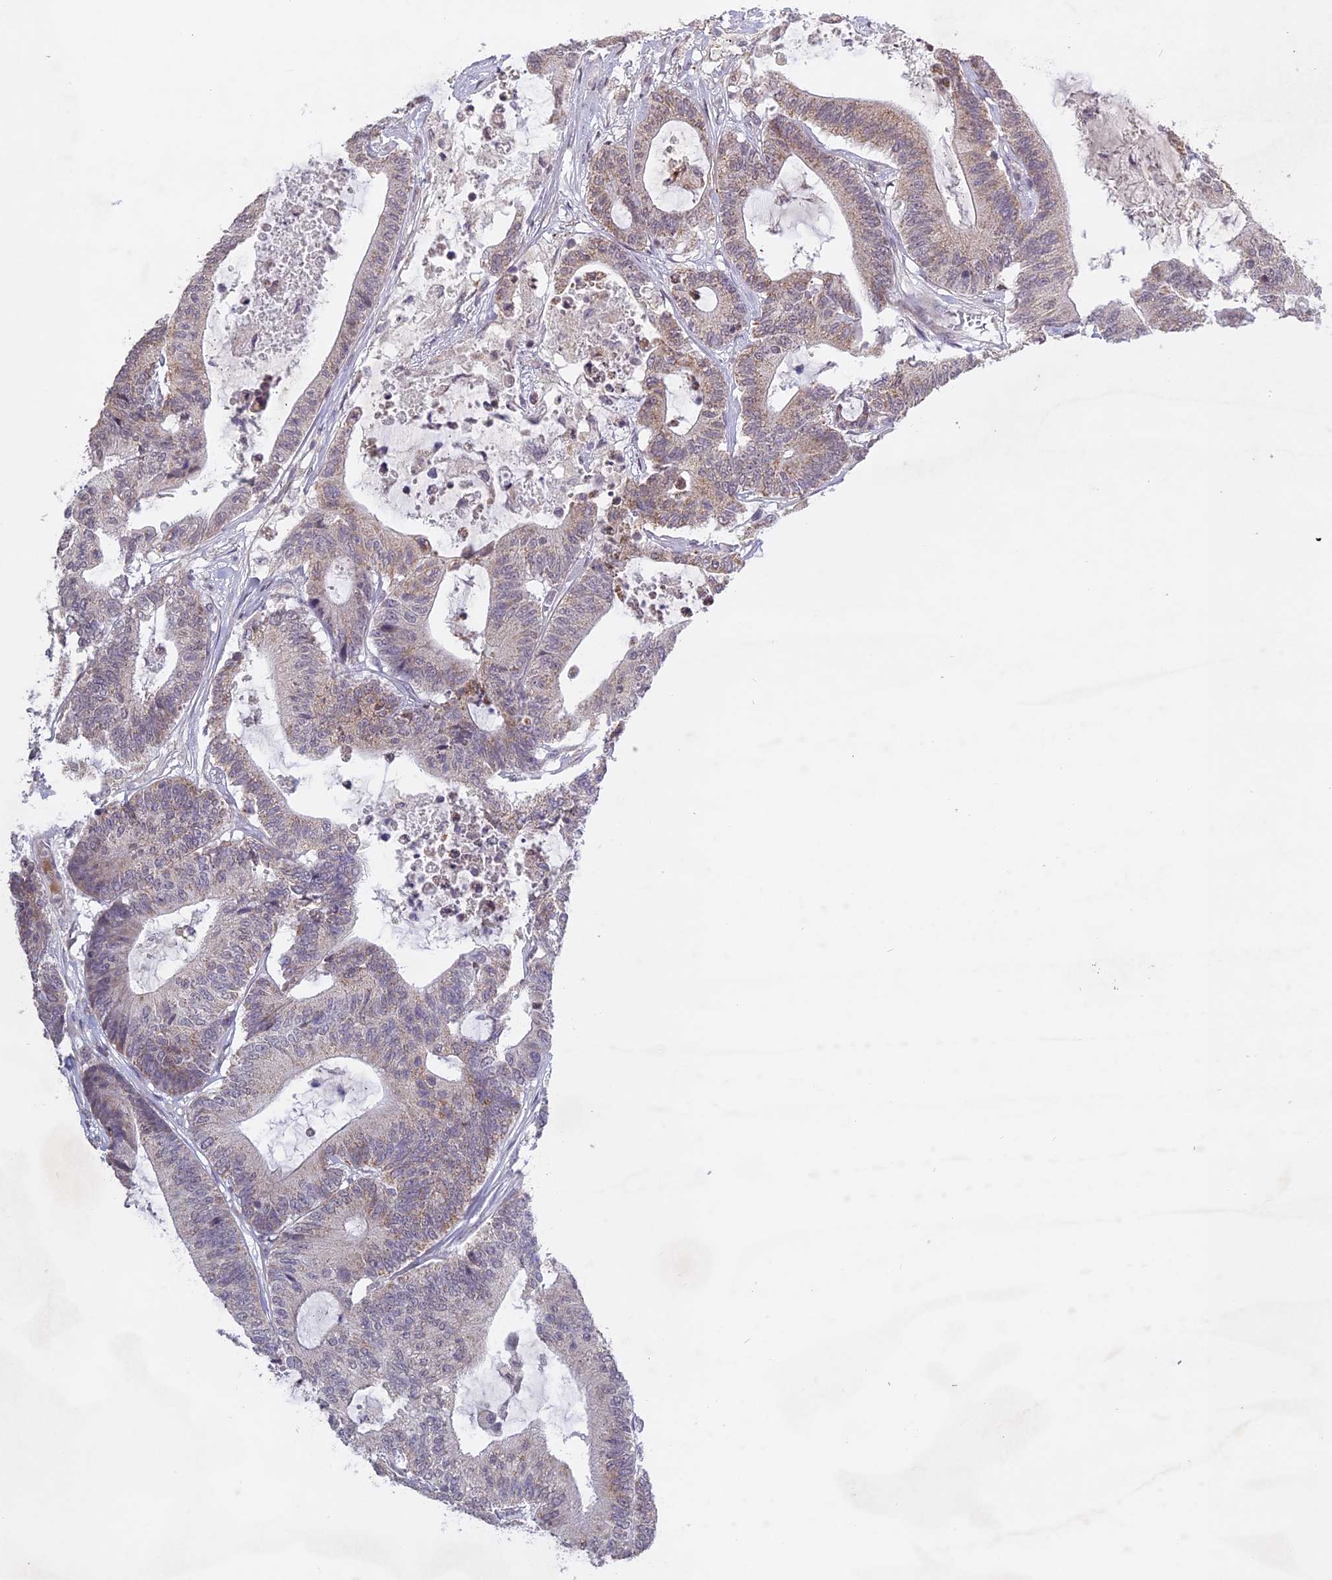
{"staining": {"intensity": "weak", "quantity": "25%-75%", "location": "cytoplasmic/membranous"}, "tissue": "colorectal cancer", "cell_type": "Tumor cells", "image_type": "cancer", "snomed": [{"axis": "morphology", "description": "Adenocarcinoma, NOS"}, {"axis": "topography", "description": "Colon"}], "caption": "Protein staining of colorectal cancer (adenocarcinoma) tissue demonstrates weak cytoplasmic/membranous positivity in about 25%-75% of tumor cells.", "gene": "ERG28", "patient": {"sex": "female", "age": 84}}